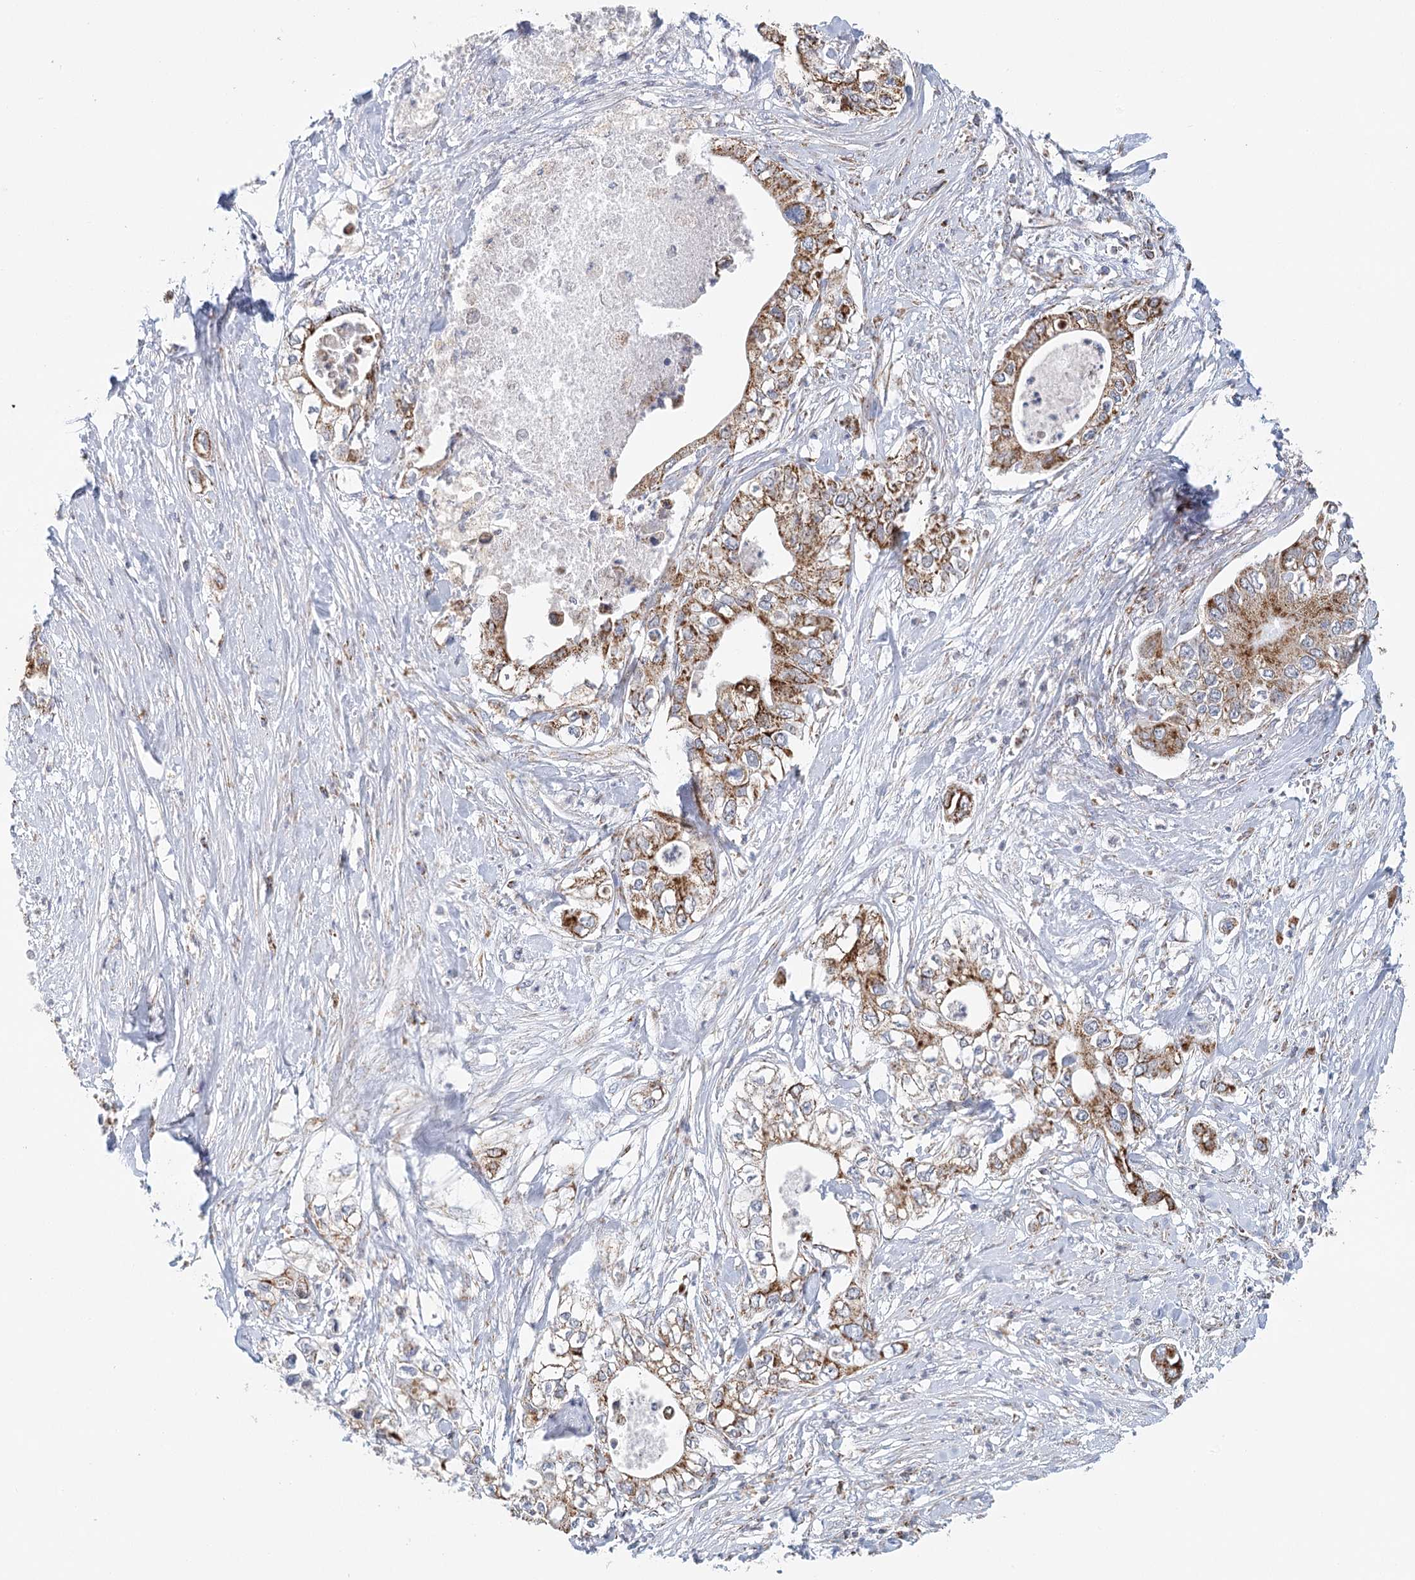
{"staining": {"intensity": "strong", "quantity": ">75%", "location": "cytoplasmic/membranous"}, "tissue": "pancreatic cancer", "cell_type": "Tumor cells", "image_type": "cancer", "snomed": [{"axis": "morphology", "description": "Adenocarcinoma, NOS"}, {"axis": "topography", "description": "Pancreas"}], "caption": "IHC image of pancreatic cancer stained for a protein (brown), which shows high levels of strong cytoplasmic/membranous expression in approximately >75% of tumor cells.", "gene": "LSS", "patient": {"sex": "female", "age": 78}}